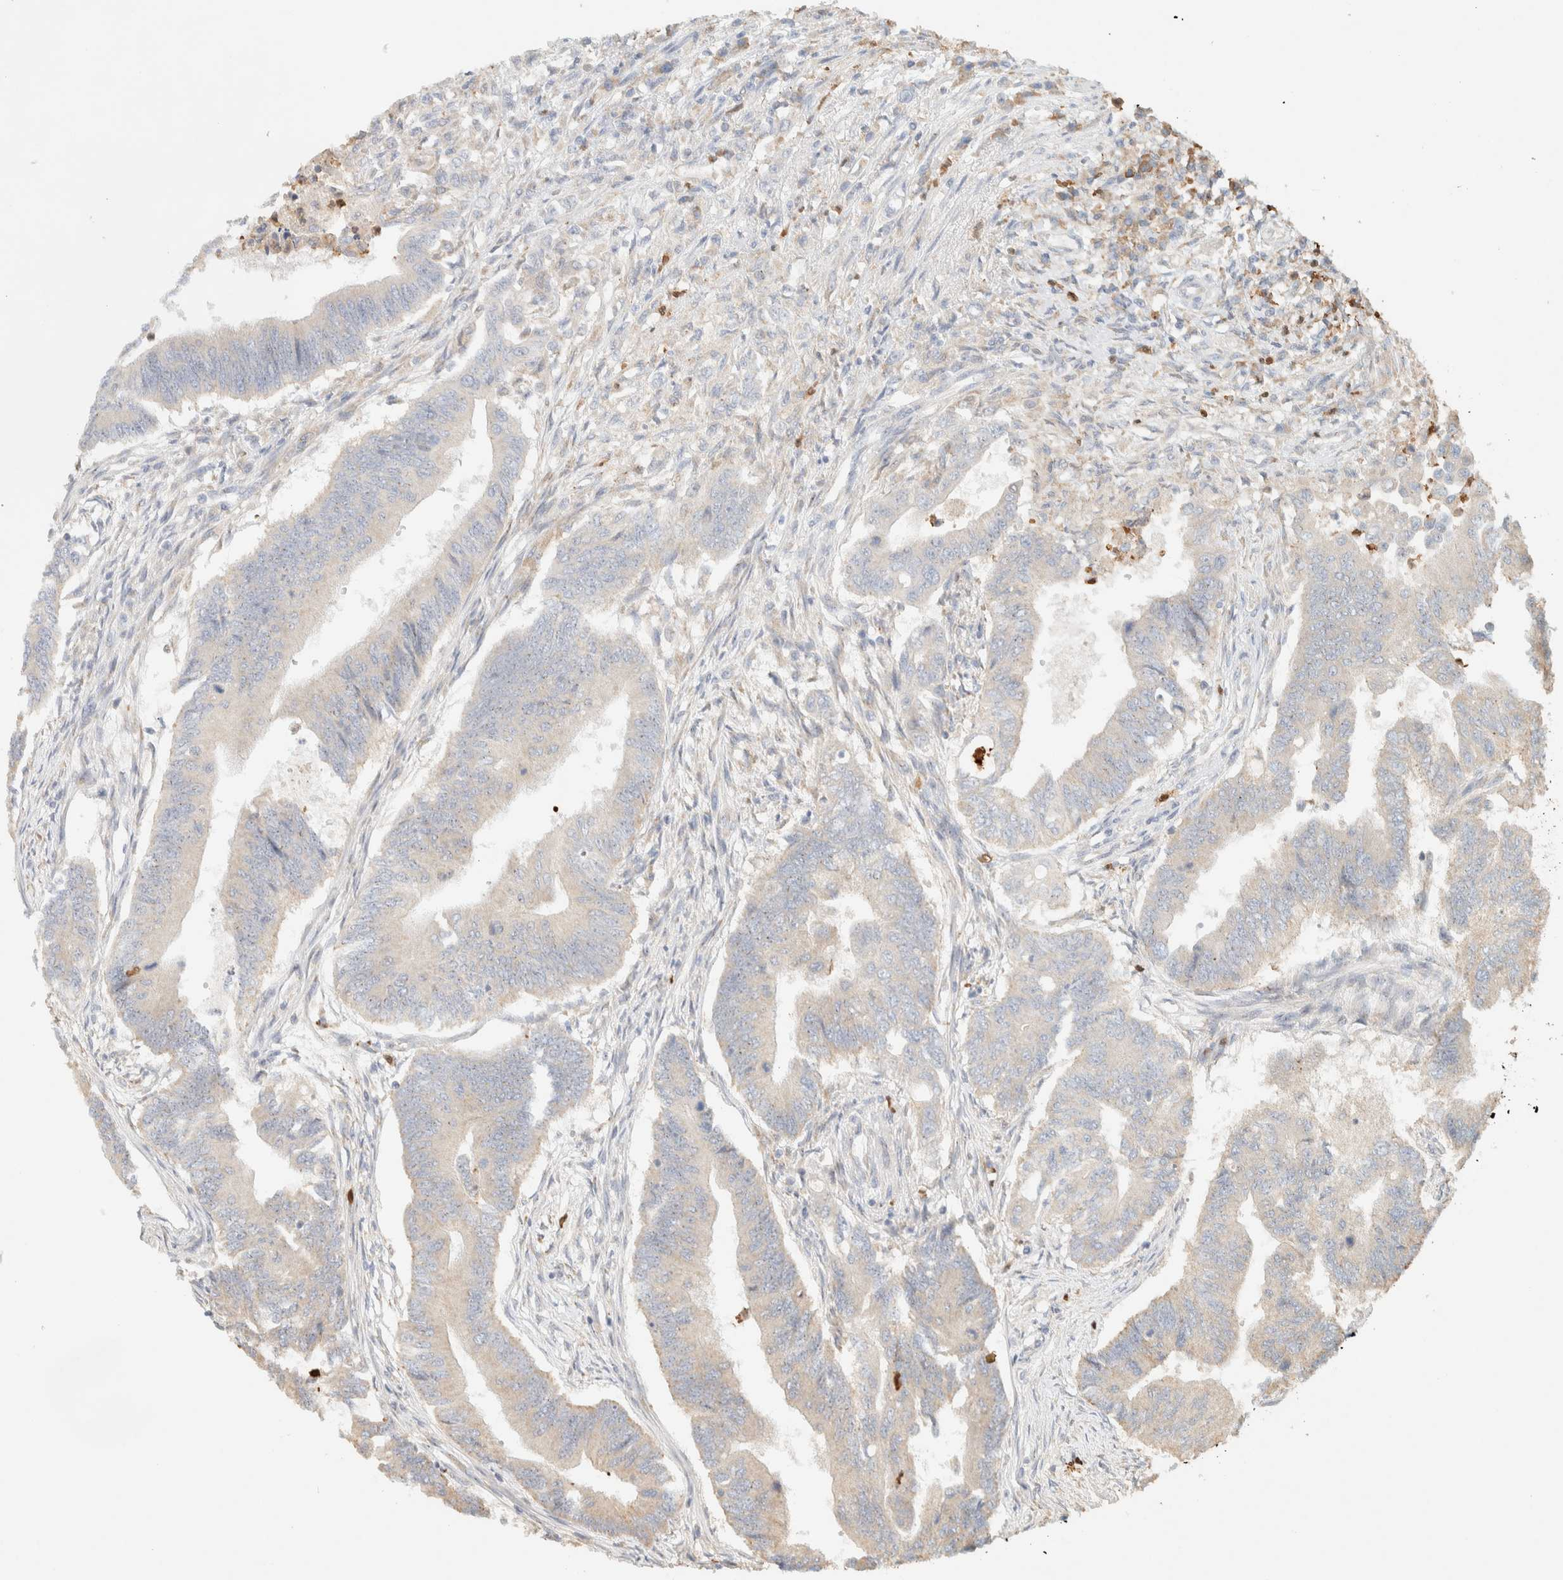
{"staining": {"intensity": "weak", "quantity": "25%-75%", "location": "cytoplasmic/membranous"}, "tissue": "colorectal cancer", "cell_type": "Tumor cells", "image_type": "cancer", "snomed": [{"axis": "morphology", "description": "Adenoma, NOS"}, {"axis": "morphology", "description": "Adenocarcinoma, NOS"}, {"axis": "topography", "description": "Colon"}], "caption": "Colorectal cancer stained for a protein reveals weak cytoplasmic/membranous positivity in tumor cells.", "gene": "TTC3", "patient": {"sex": "male", "age": 79}}